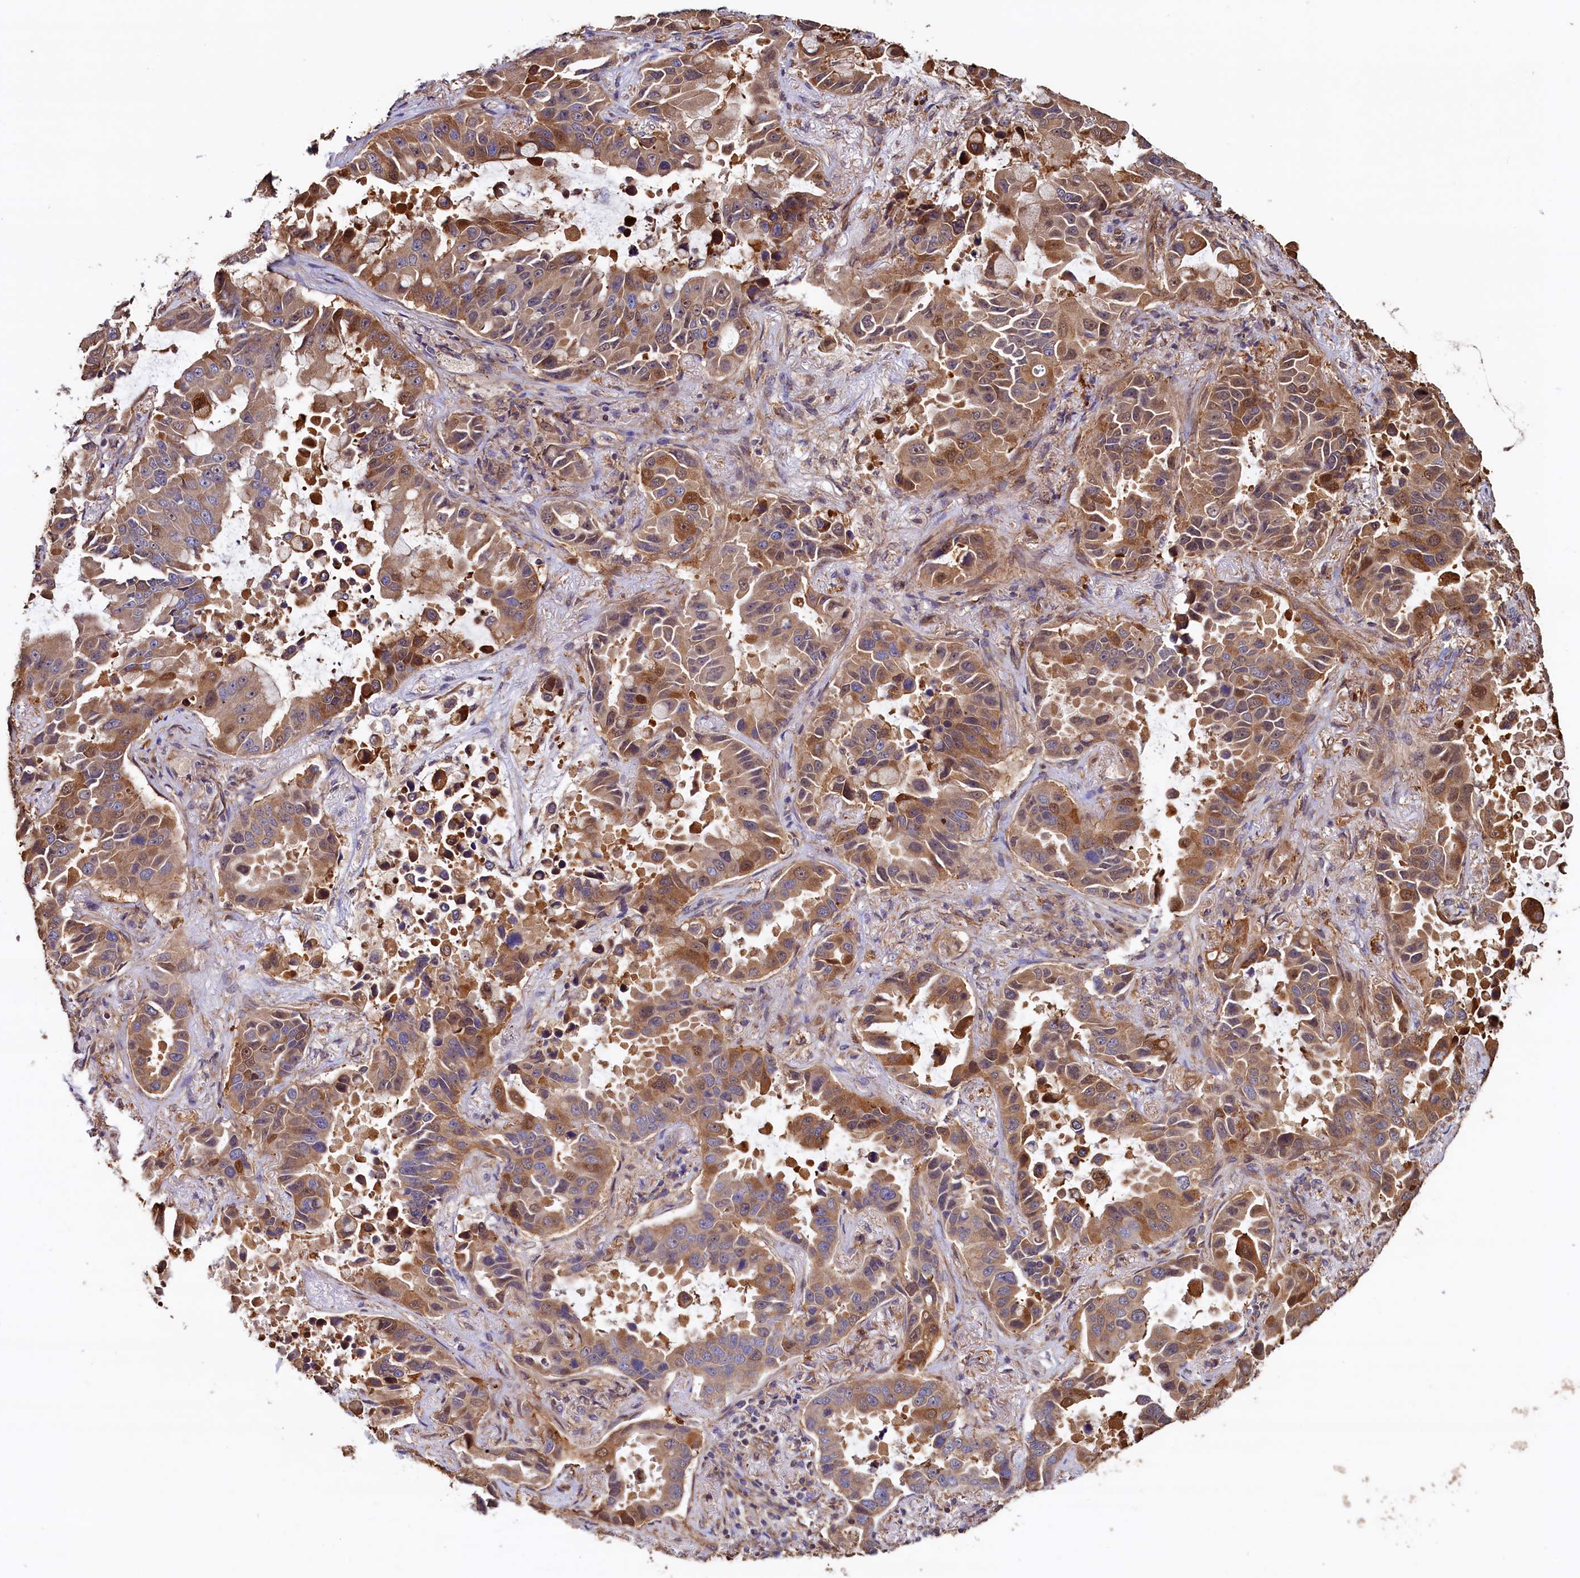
{"staining": {"intensity": "moderate", "quantity": "25%-75%", "location": "cytoplasmic/membranous"}, "tissue": "lung cancer", "cell_type": "Tumor cells", "image_type": "cancer", "snomed": [{"axis": "morphology", "description": "Adenocarcinoma, NOS"}, {"axis": "topography", "description": "Lung"}], "caption": "Immunohistochemistry (IHC) (DAB) staining of human adenocarcinoma (lung) reveals moderate cytoplasmic/membranous protein positivity in about 25%-75% of tumor cells.", "gene": "ATXN2L", "patient": {"sex": "male", "age": 64}}